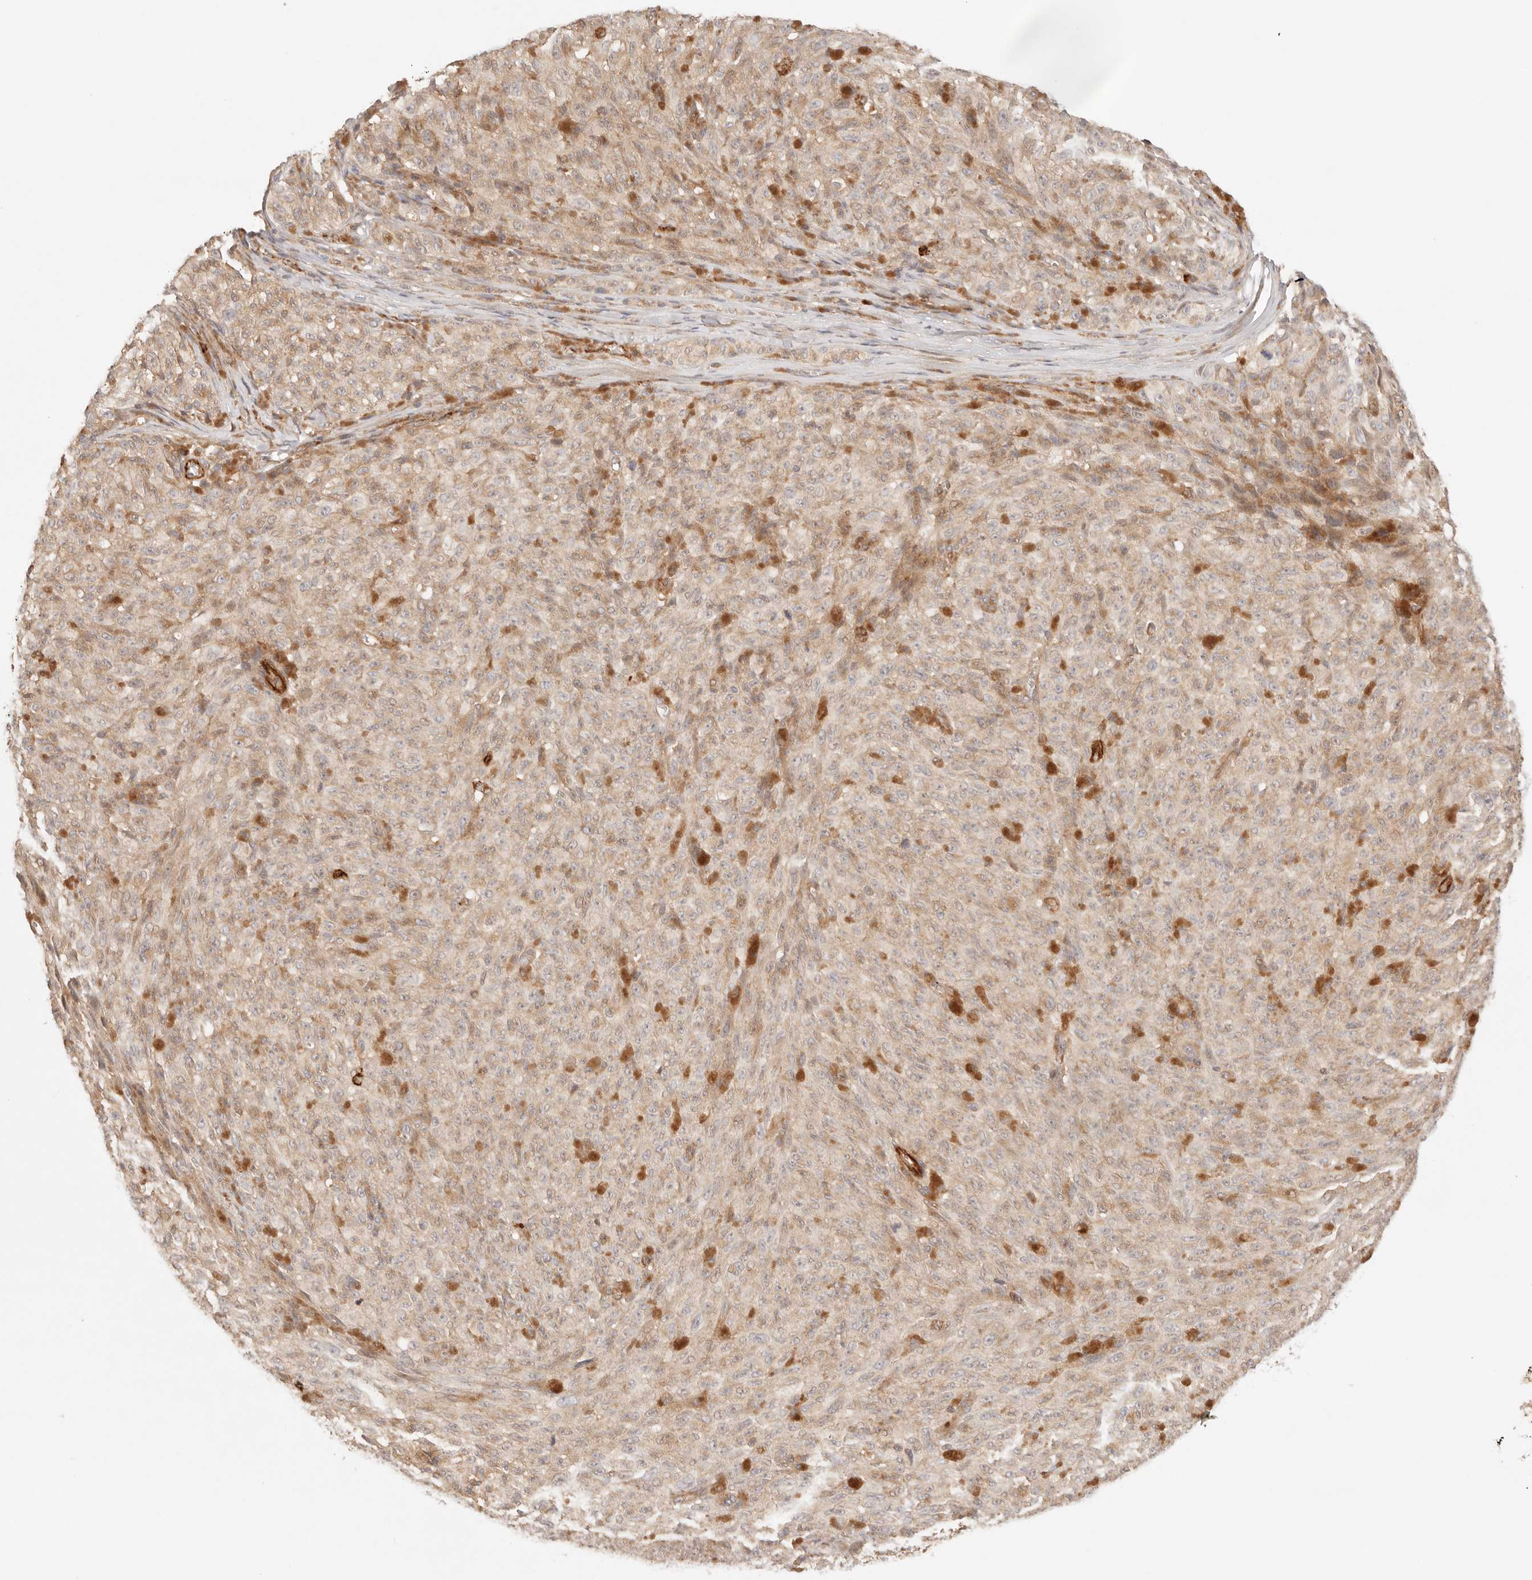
{"staining": {"intensity": "weak", "quantity": ">75%", "location": "cytoplasmic/membranous"}, "tissue": "melanoma", "cell_type": "Tumor cells", "image_type": "cancer", "snomed": [{"axis": "morphology", "description": "Malignant melanoma, NOS"}, {"axis": "topography", "description": "Skin"}], "caption": "Protein staining demonstrates weak cytoplasmic/membranous expression in about >75% of tumor cells in malignant melanoma. (DAB (3,3'-diaminobenzidine) = brown stain, brightfield microscopy at high magnification).", "gene": "IL1R2", "patient": {"sex": "female", "age": 82}}